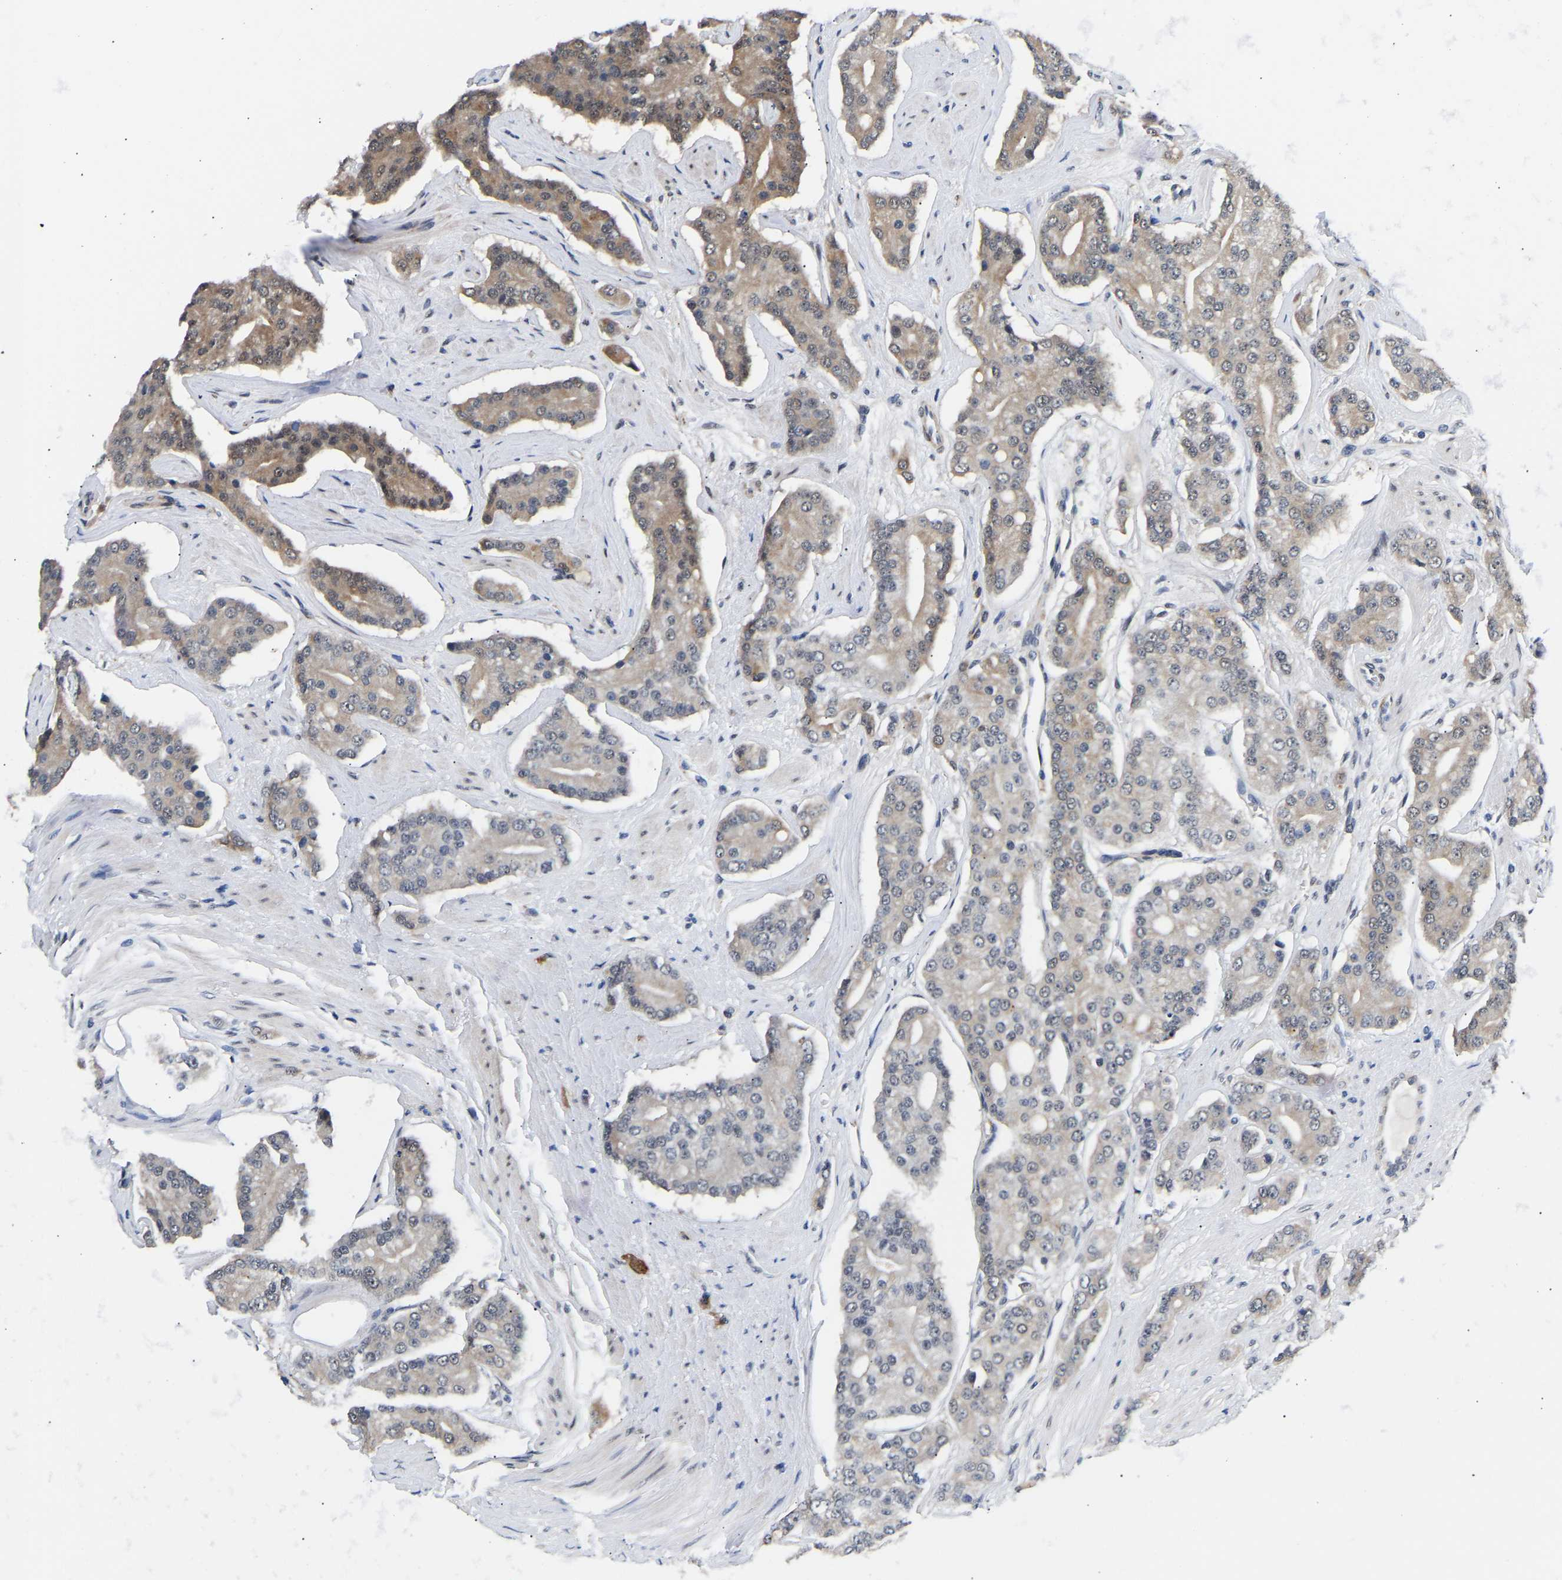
{"staining": {"intensity": "weak", "quantity": "25%-75%", "location": "cytoplasmic/membranous"}, "tissue": "prostate cancer", "cell_type": "Tumor cells", "image_type": "cancer", "snomed": [{"axis": "morphology", "description": "Adenocarcinoma, High grade"}, {"axis": "topography", "description": "Prostate"}], "caption": "Prostate cancer (adenocarcinoma (high-grade)) stained with DAB immunohistochemistry reveals low levels of weak cytoplasmic/membranous positivity in approximately 25%-75% of tumor cells.", "gene": "METTL16", "patient": {"sex": "male", "age": 71}}